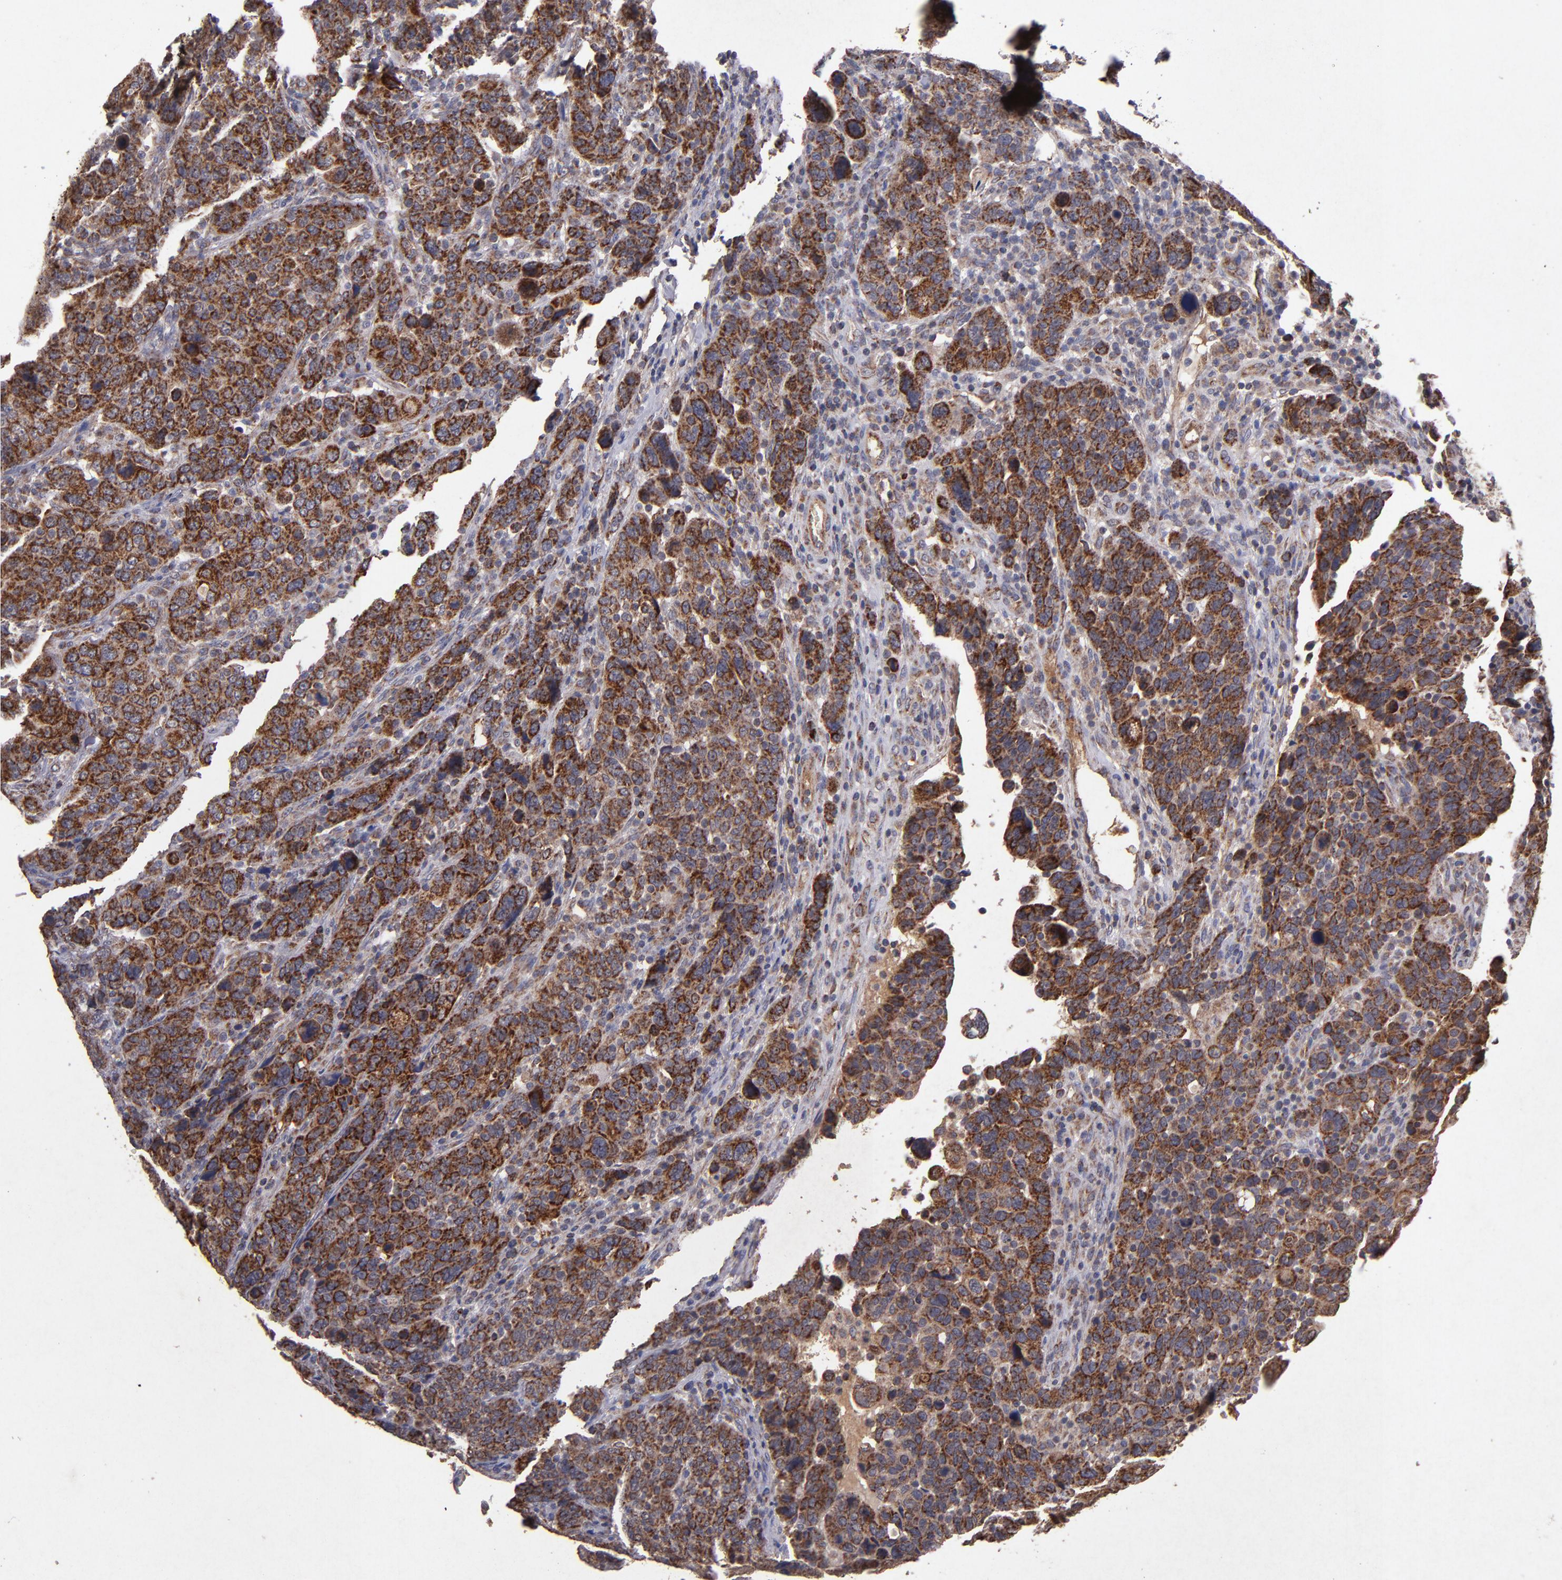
{"staining": {"intensity": "strong", "quantity": ">75%", "location": "cytoplasmic/membranous"}, "tissue": "breast cancer", "cell_type": "Tumor cells", "image_type": "cancer", "snomed": [{"axis": "morphology", "description": "Duct carcinoma"}, {"axis": "topography", "description": "Breast"}], "caption": "A micrograph of intraductal carcinoma (breast) stained for a protein exhibits strong cytoplasmic/membranous brown staining in tumor cells. Ihc stains the protein in brown and the nuclei are stained blue.", "gene": "TIMM9", "patient": {"sex": "female", "age": 37}}